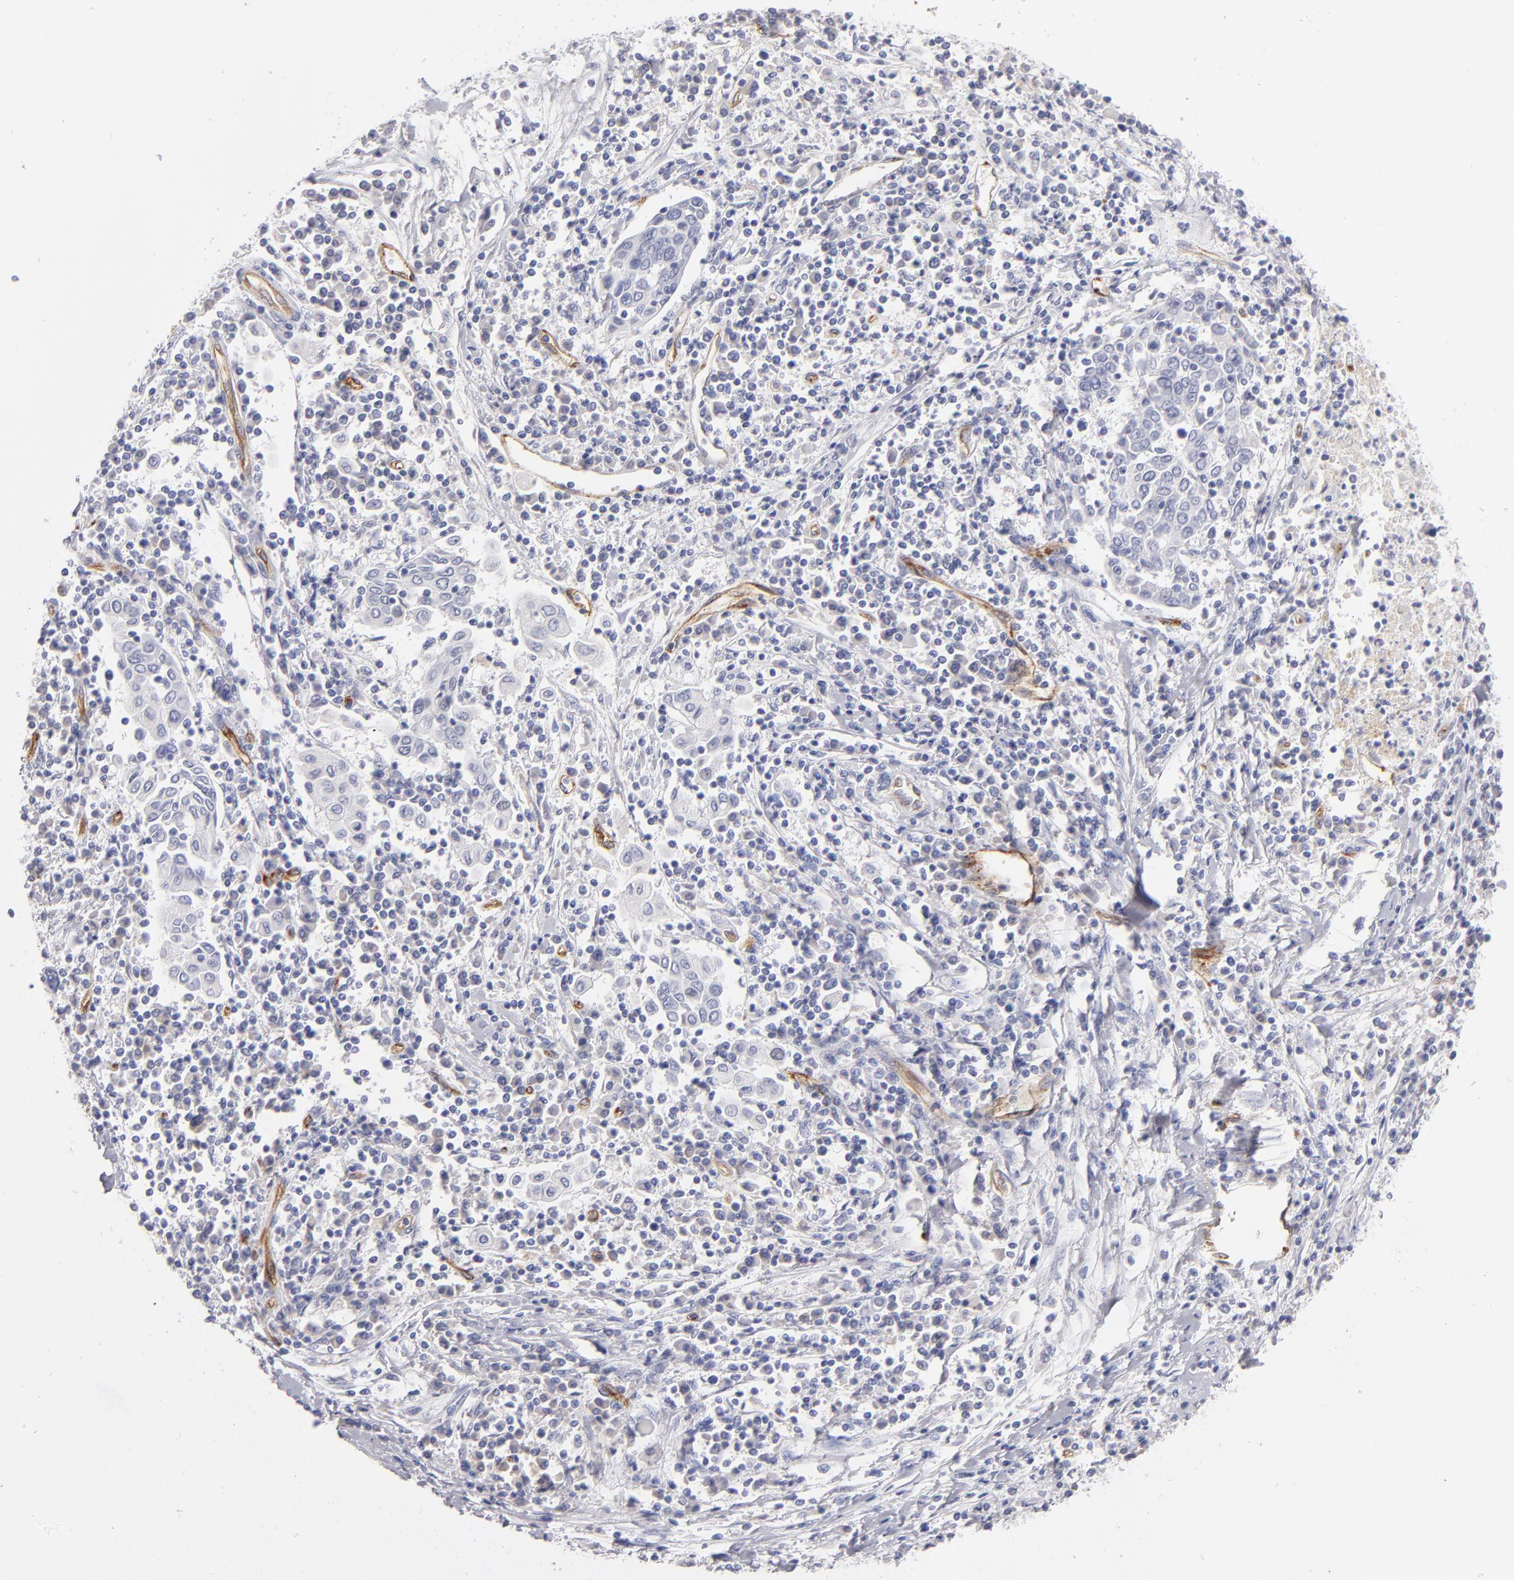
{"staining": {"intensity": "negative", "quantity": "none", "location": "none"}, "tissue": "cervical cancer", "cell_type": "Tumor cells", "image_type": "cancer", "snomed": [{"axis": "morphology", "description": "Squamous cell carcinoma, NOS"}, {"axis": "topography", "description": "Cervix"}], "caption": "Human squamous cell carcinoma (cervical) stained for a protein using immunohistochemistry reveals no staining in tumor cells.", "gene": "PLVAP", "patient": {"sex": "female", "age": 40}}